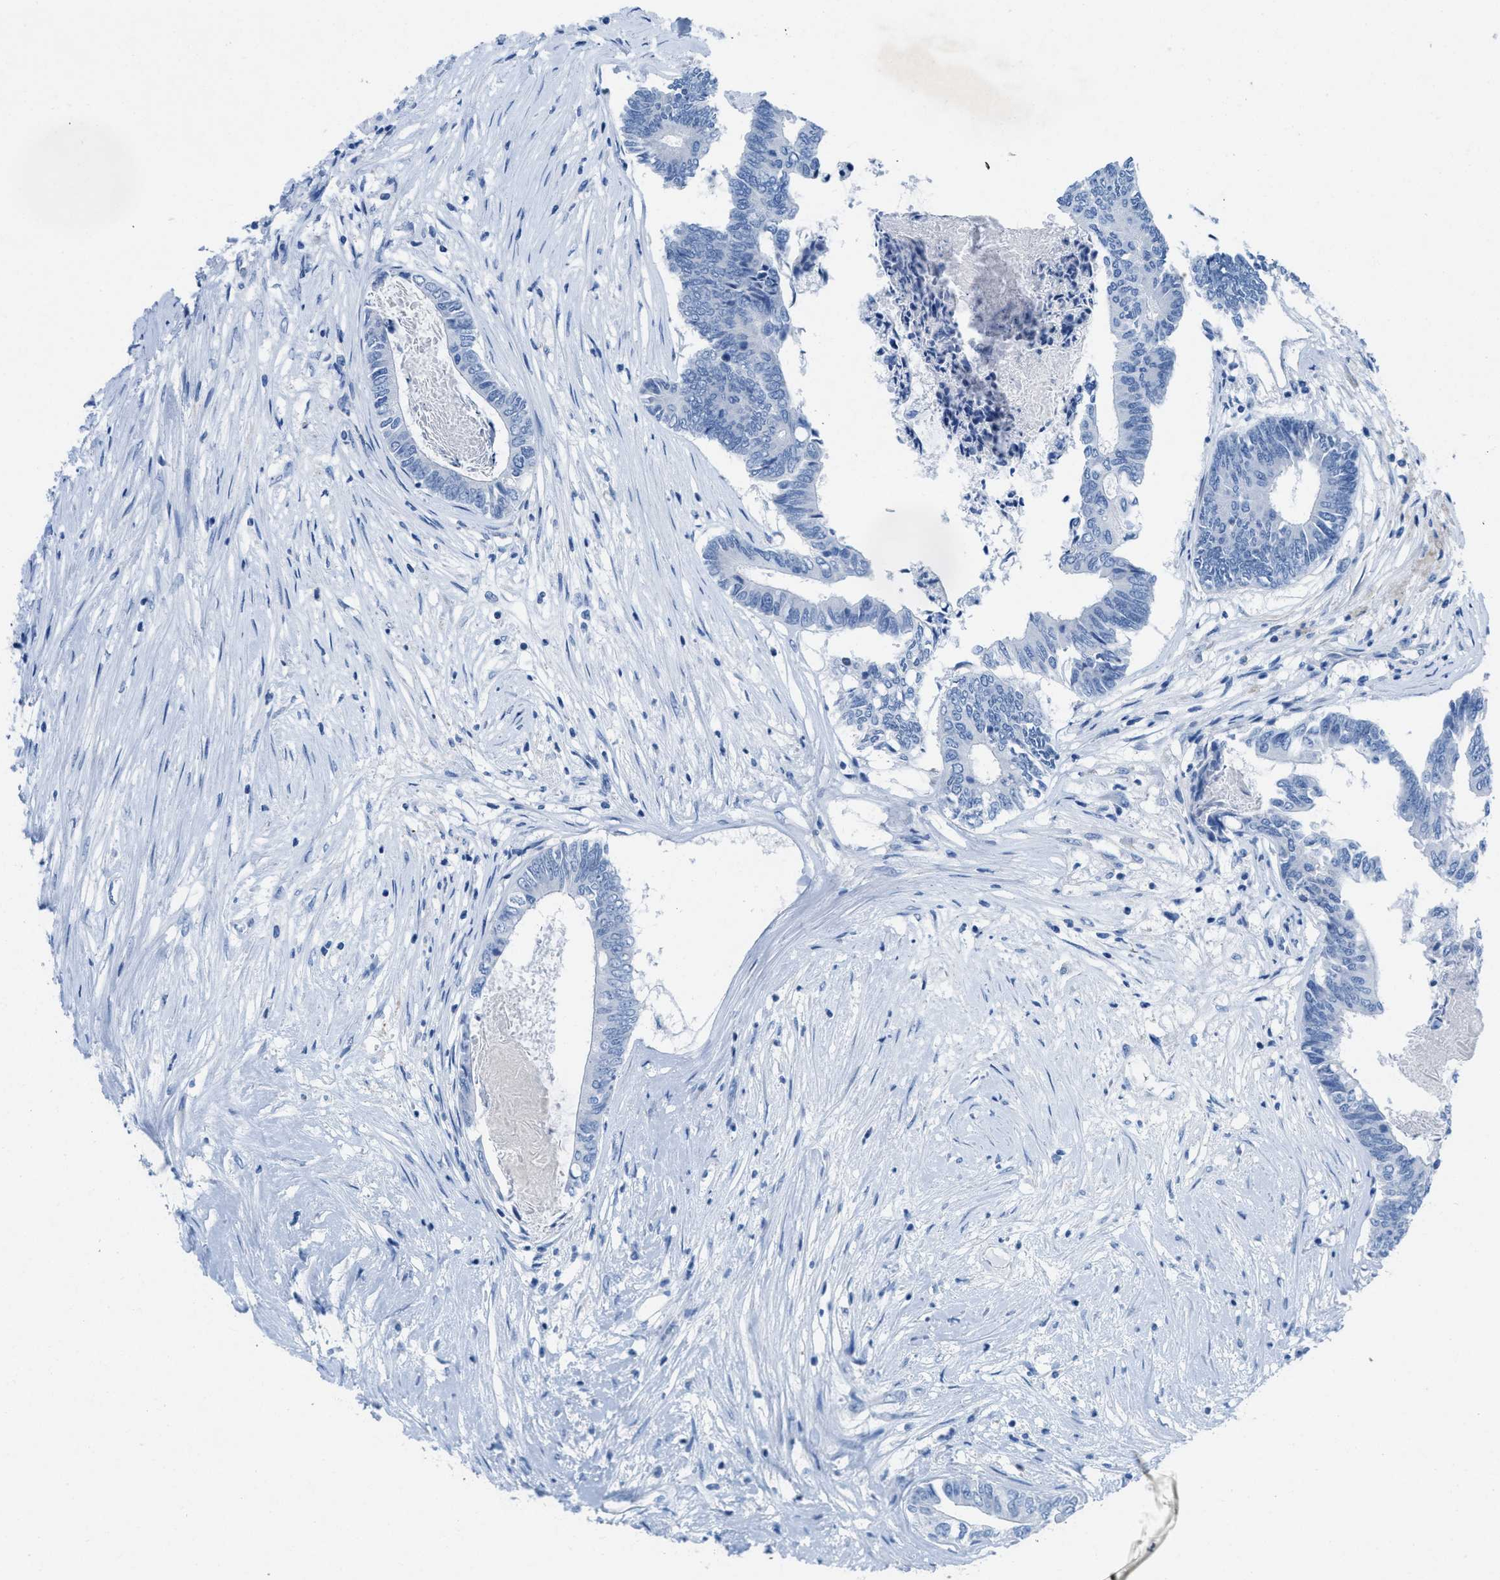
{"staining": {"intensity": "negative", "quantity": "none", "location": "none"}, "tissue": "colorectal cancer", "cell_type": "Tumor cells", "image_type": "cancer", "snomed": [{"axis": "morphology", "description": "Adenocarcinoma, NOS"}, {"axis": "topography", "description": "Rectum"}], "caption": "The image exhibits no significant expression in tumor cells of adenocarcinoma (colorectal). (DAB (3,3'-diaminobenzidine) immunohistochemistry with hematoxylin counter stain).", "gene": "GALNT17", "patient": {"sex": "male", "age": 63}}